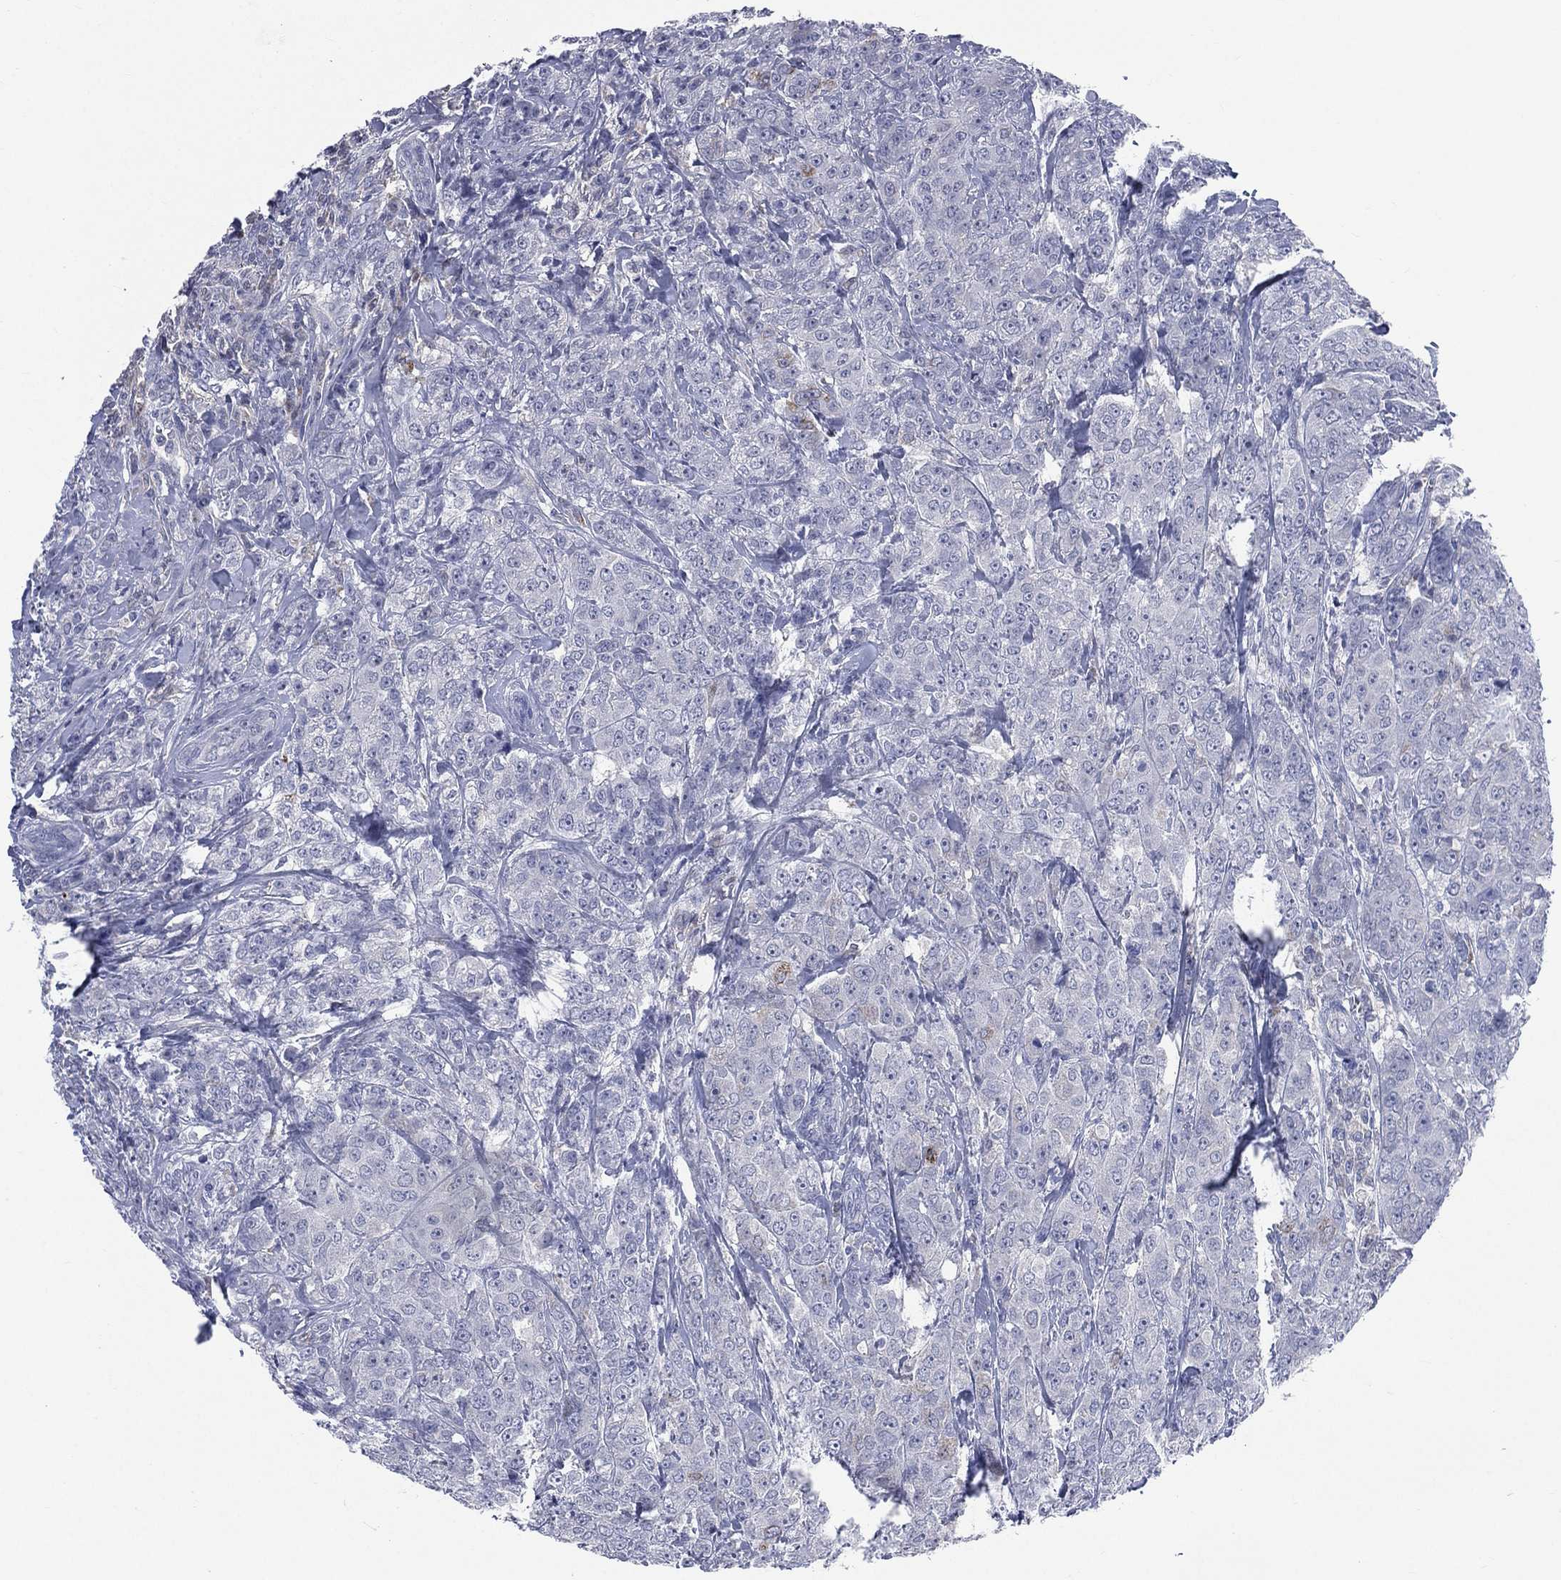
{"staining": {"intensity": "negative", "quantity": "none", "location": "none"}, "tissue": "breast cancer", "cell_type": "Tumor cells", "image_type": "cancer", "snomed": [{"axis": "morphology", "description": "Duct carcinoma"}, {"axis": "topography", "description": "Breast"}], "caption": "Immunohistochemistry of human breast cancer exhibits no positivity in tumor cells.", "gene": "AKAP3", "patient": {"sex": "female", "age": 43}}